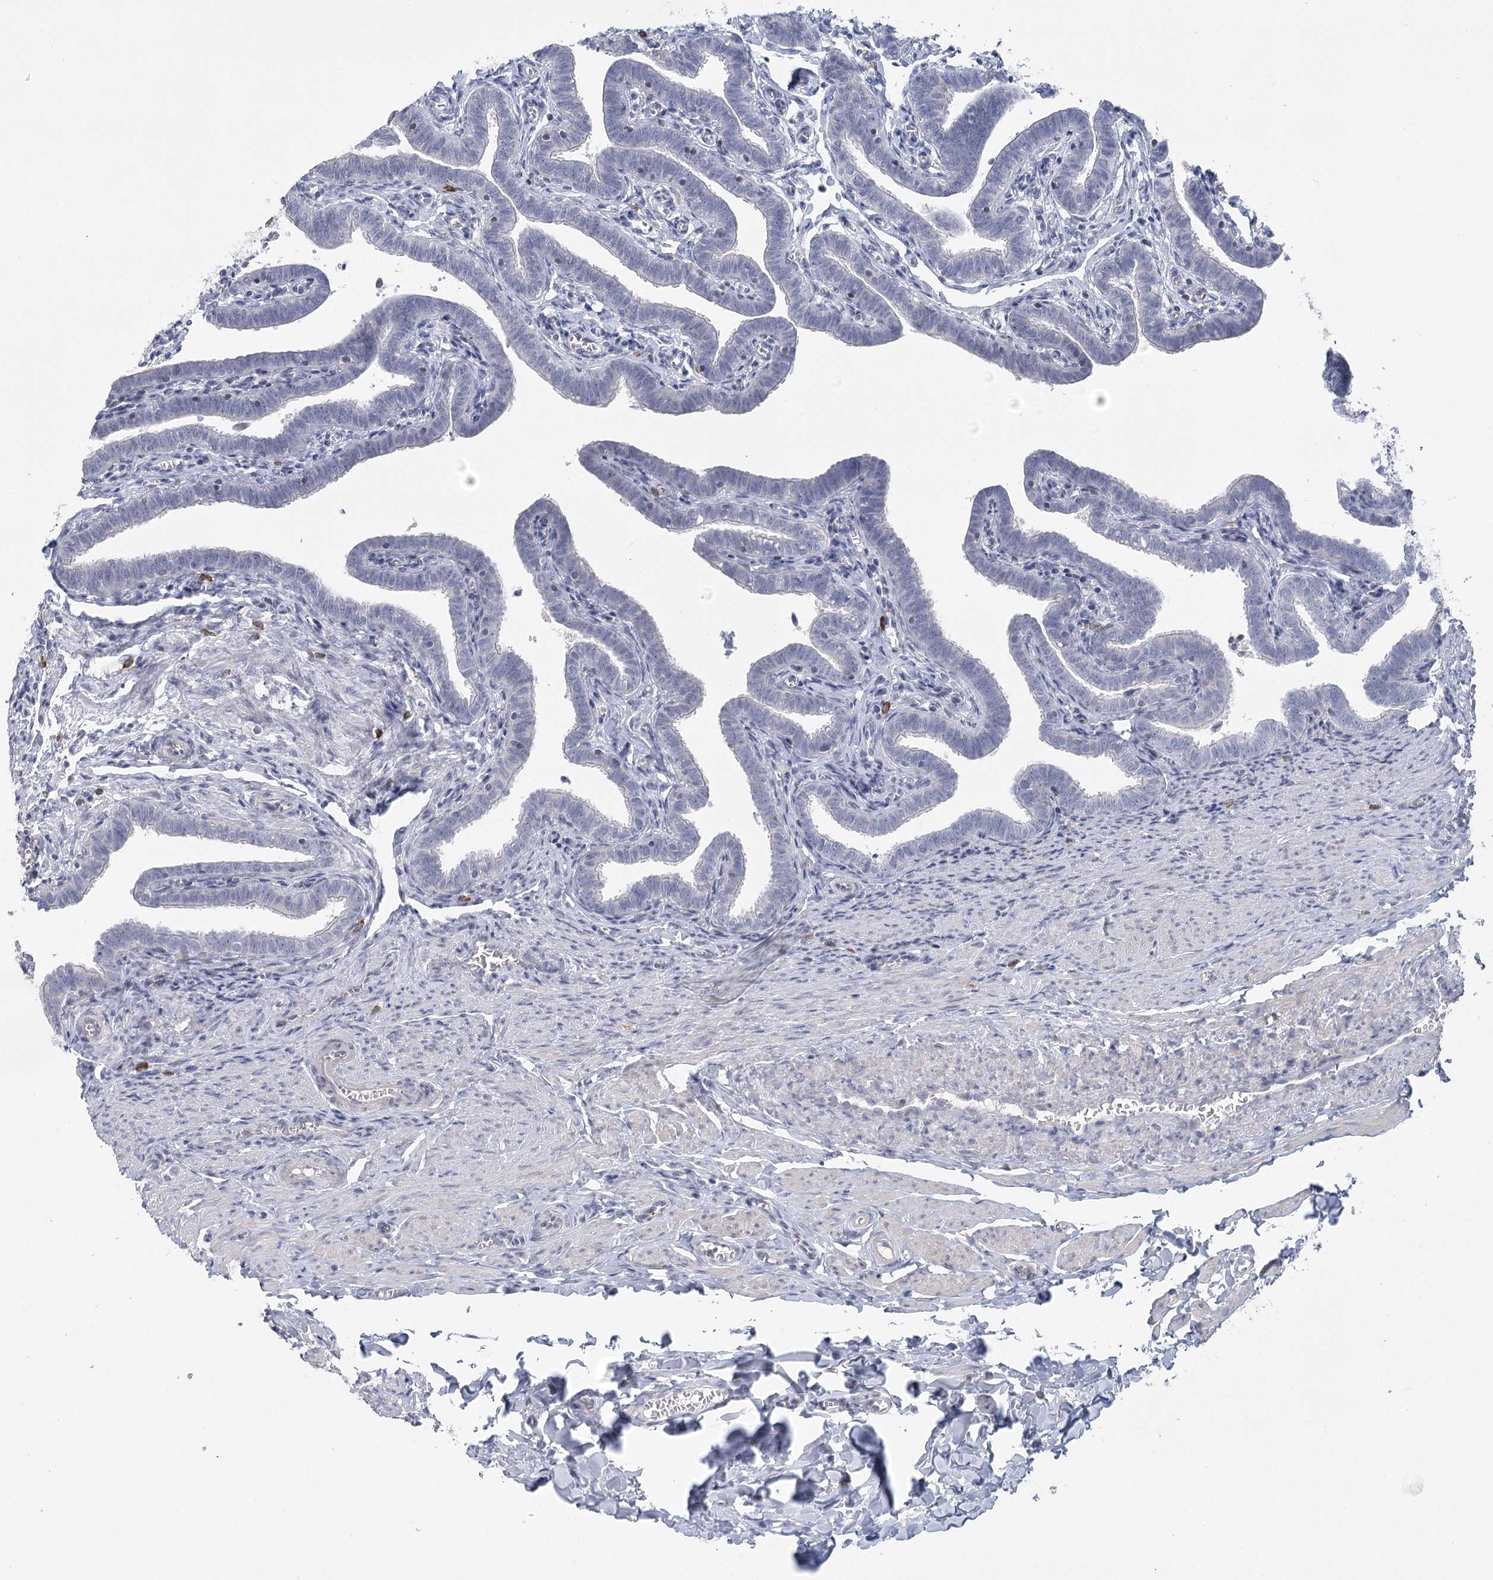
{"staining": {"intensity": "negative", "quantity": "none", "location": "none"}, "tissue": "fallopian tube", "cell_type": "Glandular cells", "image_type": "normal", "snomed": [{"axis": "morphology", "description": "Normal tissue, NOS"}, {"axis": "topography", "description": "Fallopian tube"}], "caption": "Immunohistochemistry of unremarkable fallopian tube exhibits no positivity in glandular cells. The staining is performed using DAB (3,3'-diaminobenzidine) brown chromogen with nuclei counter-stained in using hematoxylin.", "gene": "FAM76B", "patient": {"sex": "female", "age": 36}}